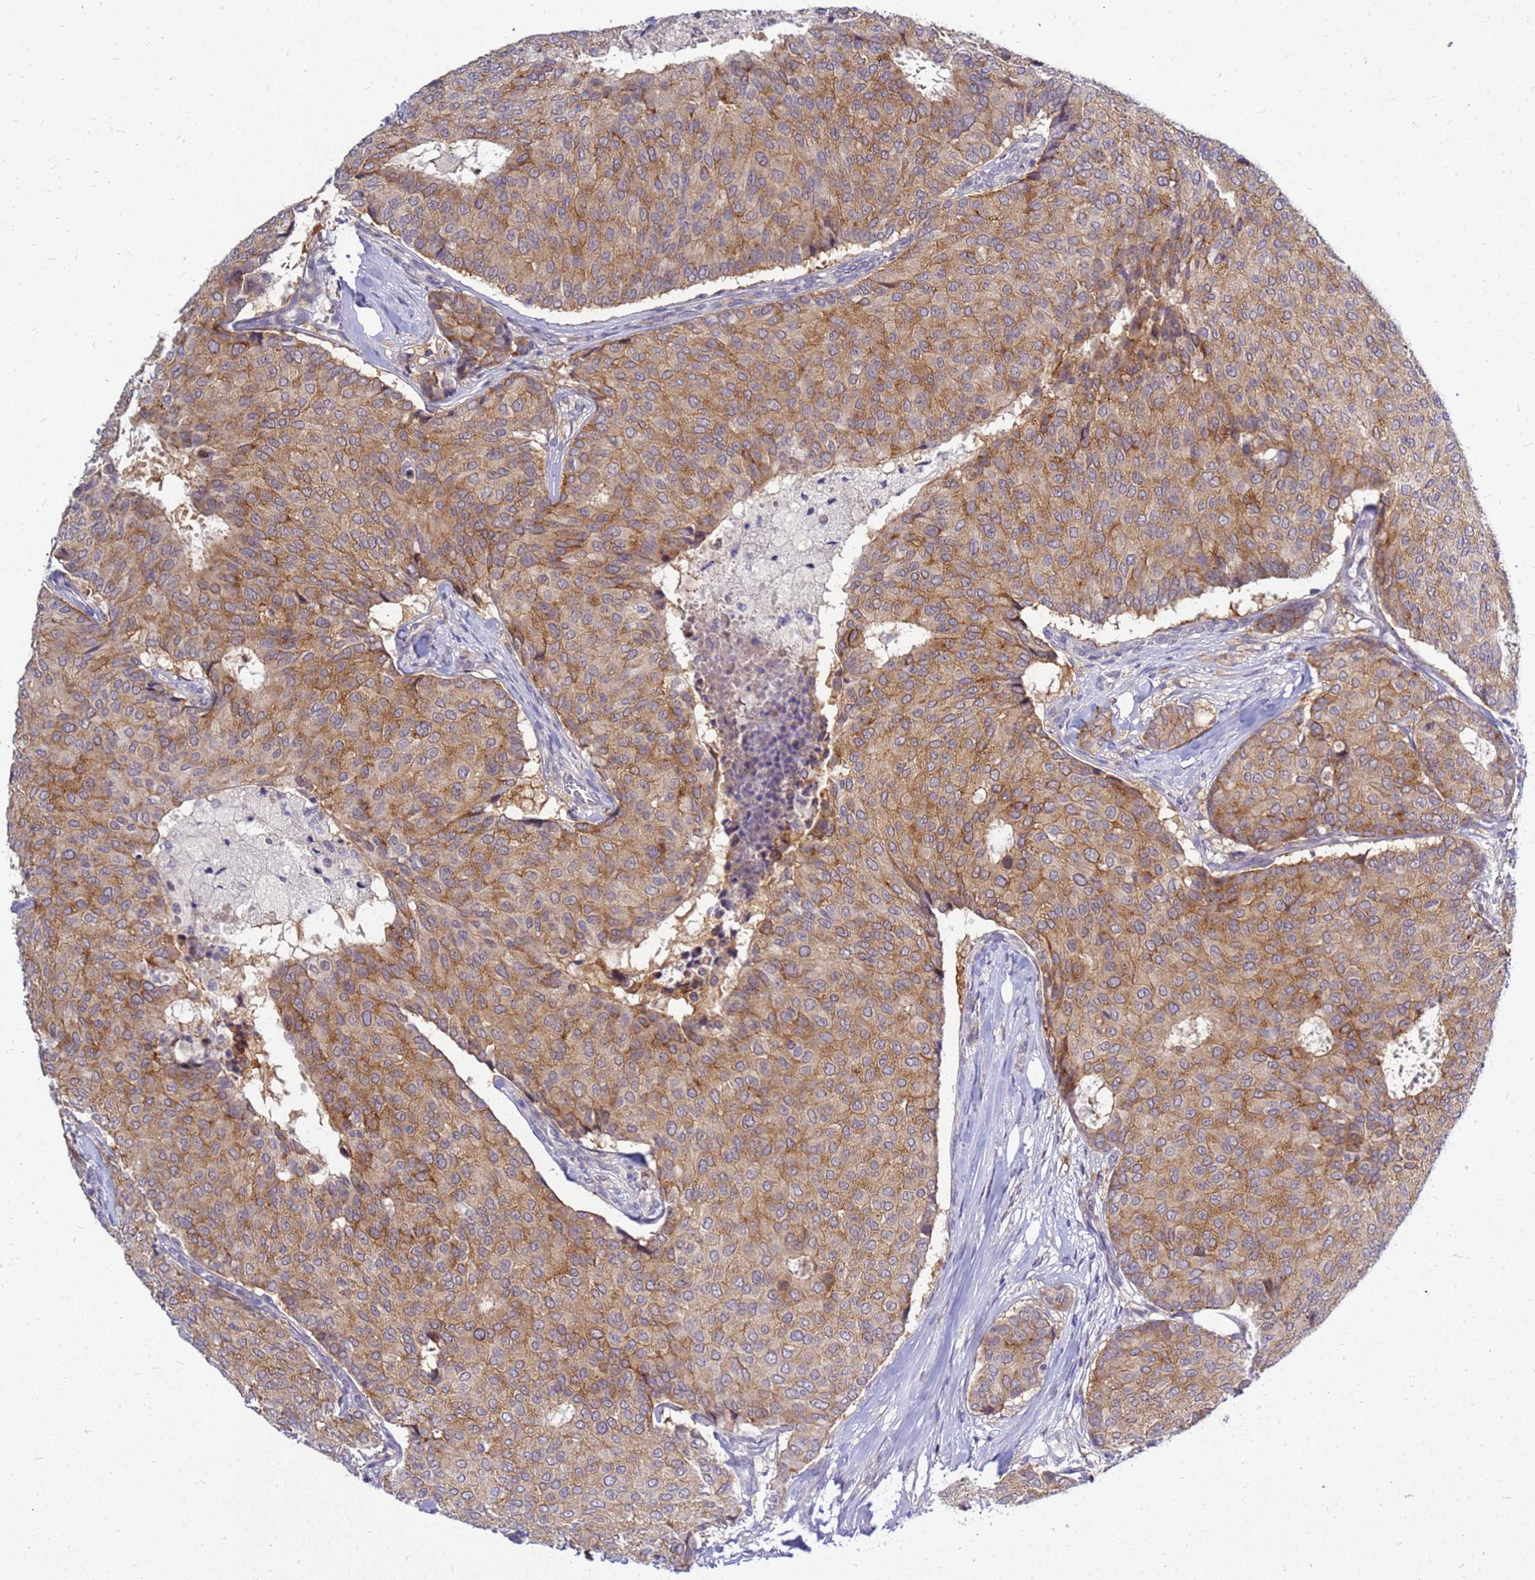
{"staining": {"intensity": "moderate", "quantity": ">75%", "location": "cytoplasmic/membranous"}, "tissue": "breast cancer", "cell_type": "Tumor cells", "image_type": "cancer", "snomed": [{"axis": "morphology", "description": "Duct carcinoma"}, {"axis": "topography", "description": "Breast"}], "caption": "Immunohistochemical staining of breast cancer (invasive ductal carcinoma) reveals medium levels of moderate cytoplasmic/membranous protein expression in about >75% of tumor cells. Ihc stains the protein of interest in brown and the nuclei are stained blue.", "gene": "SRGAP3", "patient": {"sex": "female", "age": 75}}